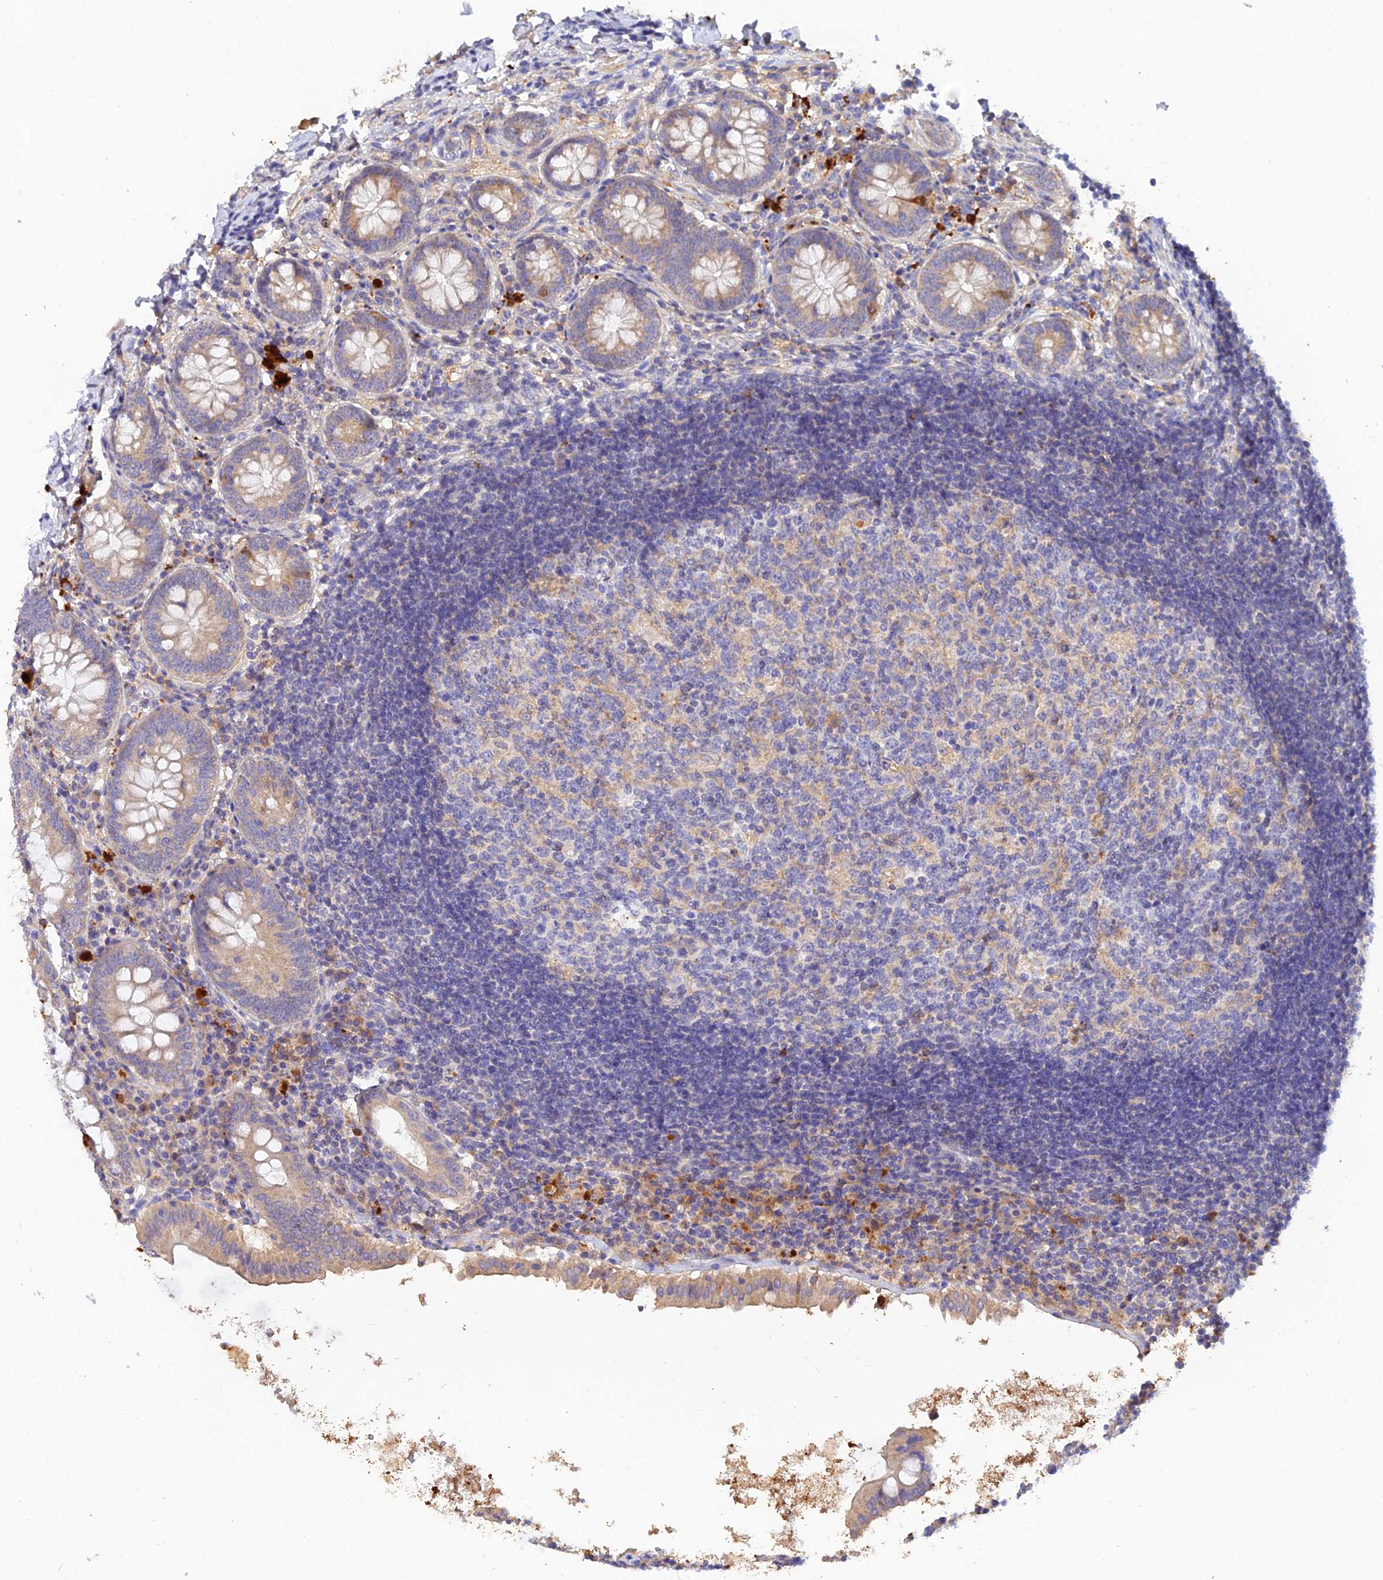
{"staining": {"intensity": "weak", "quantity": ">75%", "location": "cytoplasmic/membranous"}, "tissue": "appendix", "cell_type": "Glandular cells", "image_type": "normal", "snomed": [{"axis": "morphology", "description": "Normal tissue, NOS"}, {"axis": "topography", "description": "Appendix"}], "caption": "Immunohistochemistry staining of unremarkable appendix, which reveals low levels of weak cytoplasmic/membranous staining in approximately >75% of glandular cells indicating weak cytoplasmic/membranous protein expression. The staining was performed using DAB (brown) for protein detection and nuclei were counterstained in hematoxylin (blue).", "gene": "ACSM5", "patient": {"sex": "female", "age": 54}}